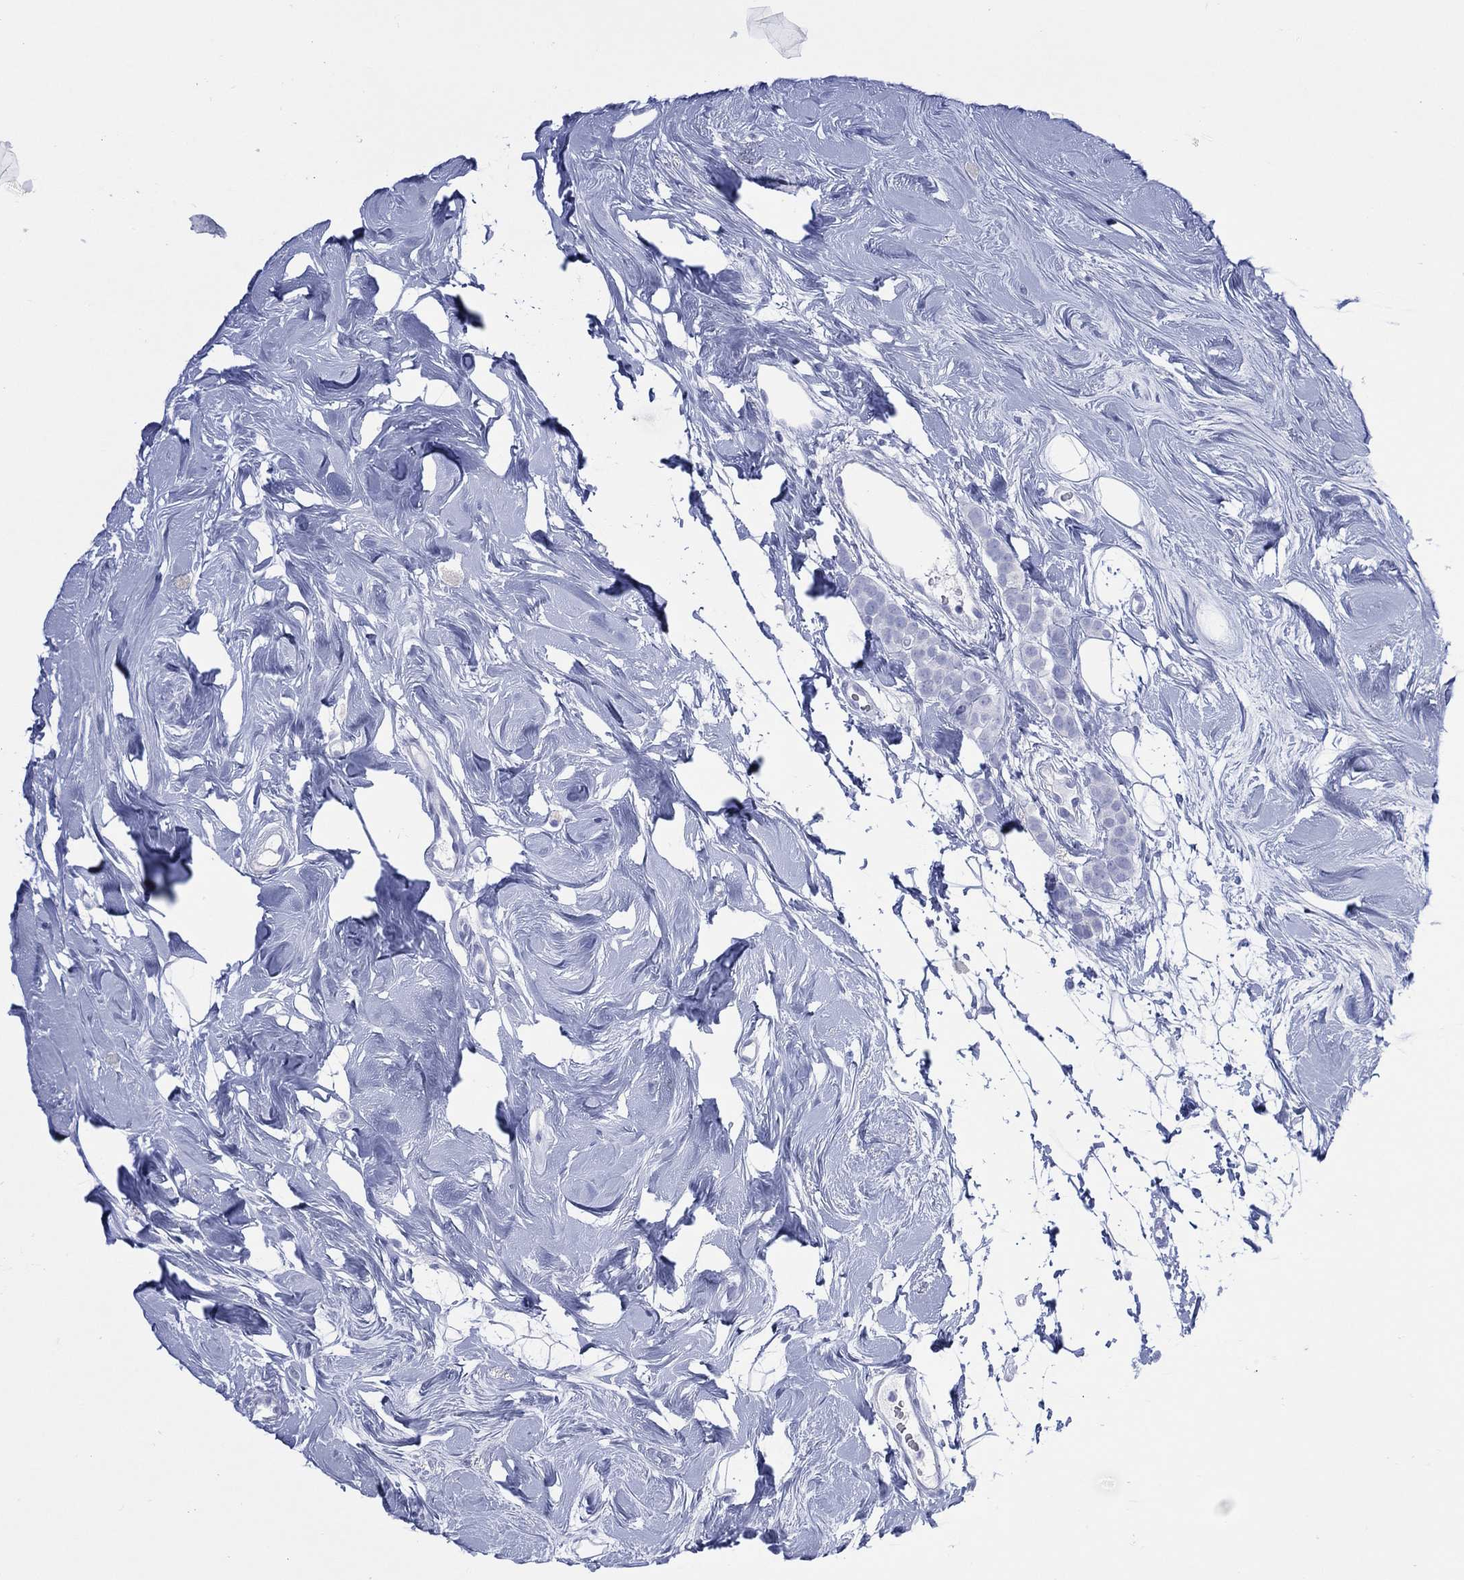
{"staining": {"intensity": "negative", "quantity": "none", "location": "none"}, "tissue": "breast cancer", "cell_type": "Tumor cells", "image_type": "cancer", "snomed": [{"axis": "morphology", "description": "Lobular carcinoma"}, {"axis": "topography", "description": "Breast"}], "caption": "Tumor cells are negative for protein expression in human lobular carcinoma (breast).", "gene": "LRRD1", "patient": {"sex": "female", "age": 49}}